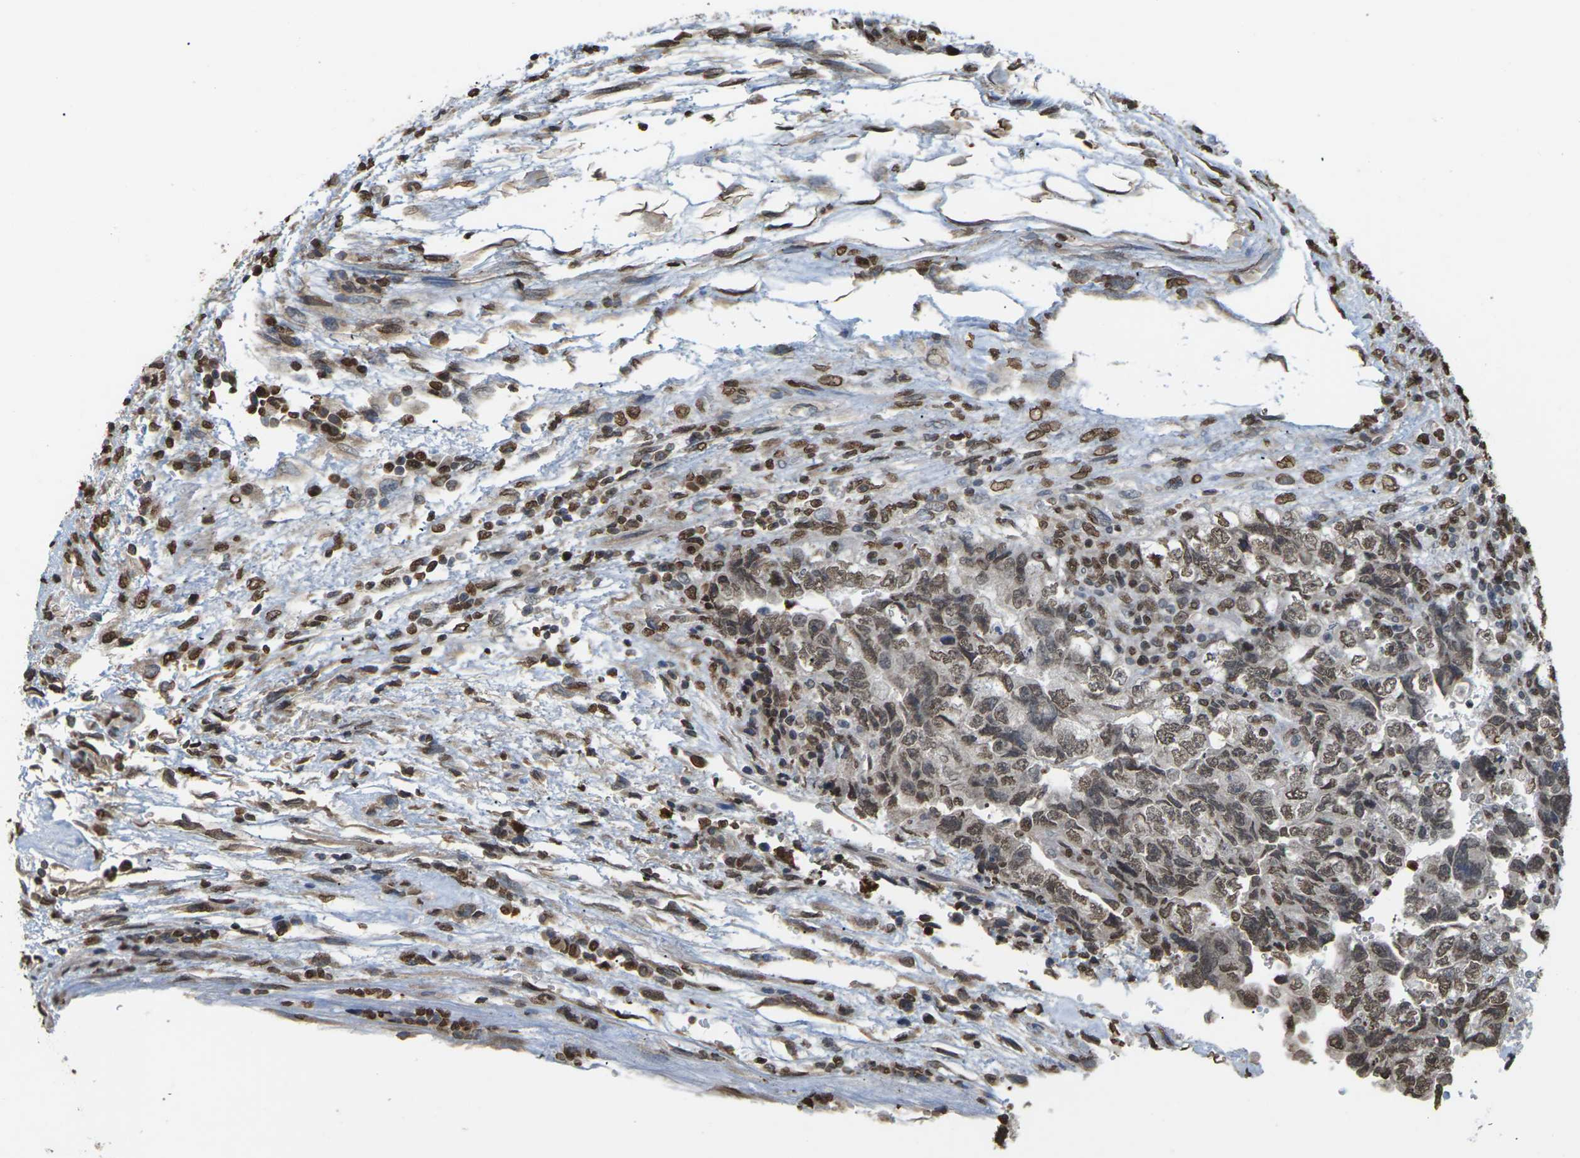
{"staining": {"intensity": "moderate", "quantity": ">75%", "location": "nuclear"}, "tissue": "testis cancer", "cell_type": "Tumor cells", "image_type": "cancer", "snomed": [{"axis": "morphology", "description": "Carcinoma, Embryonal, NOS"}, {"axis": "topography", "description": "Testis"}], "caption": "Testis cancer stained for a protein (brown) reveals moderate nuclear positive positivity in about >75% of tumor cells.", "gene": "EMSY", "patient": {"sex": "male", "age": 36}}